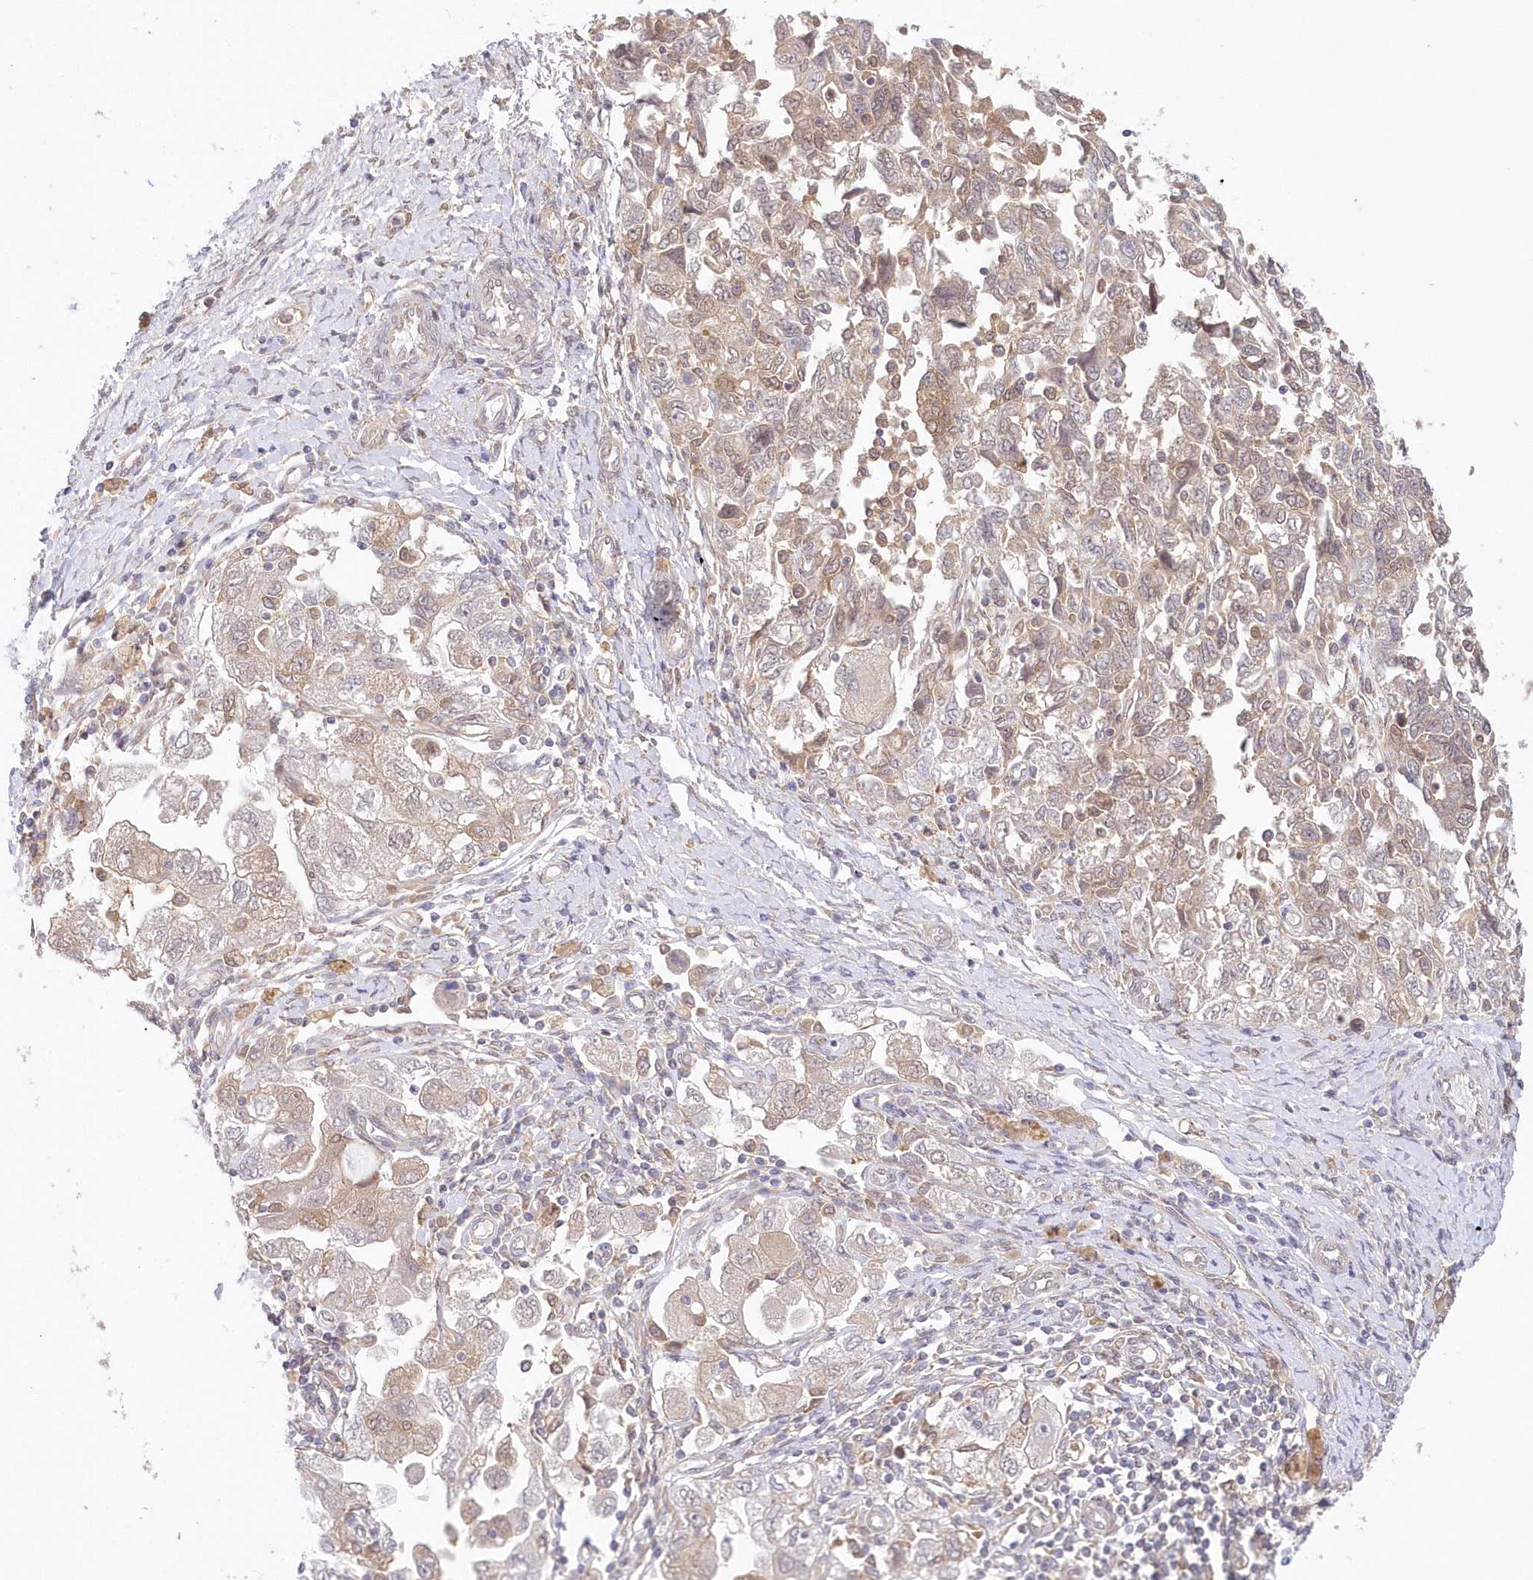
{"staining": {"intensity": "weak", "quantity": "25%-75%", "location": "cytoplasmic/membranous"}, "tissue": "ovarian cancer", "cell_type": "Tumor cells", "image_type": "cancer", "snomed": [{"axis": "morphology", "description": "Carcinoma, NOS"}, {"axis": "morphology", "description": "Cystadenocarcinoma, serous, NOS"}, {"axis": "topography", "description": "Ovary"}], "caption": "Ovarian cancer stained for a protein demonstrates weak cytoplasmic/membranous positivity in tumor cells.", "gene": "RNPEP", "patient": {"sex": "female", "age": 69}}